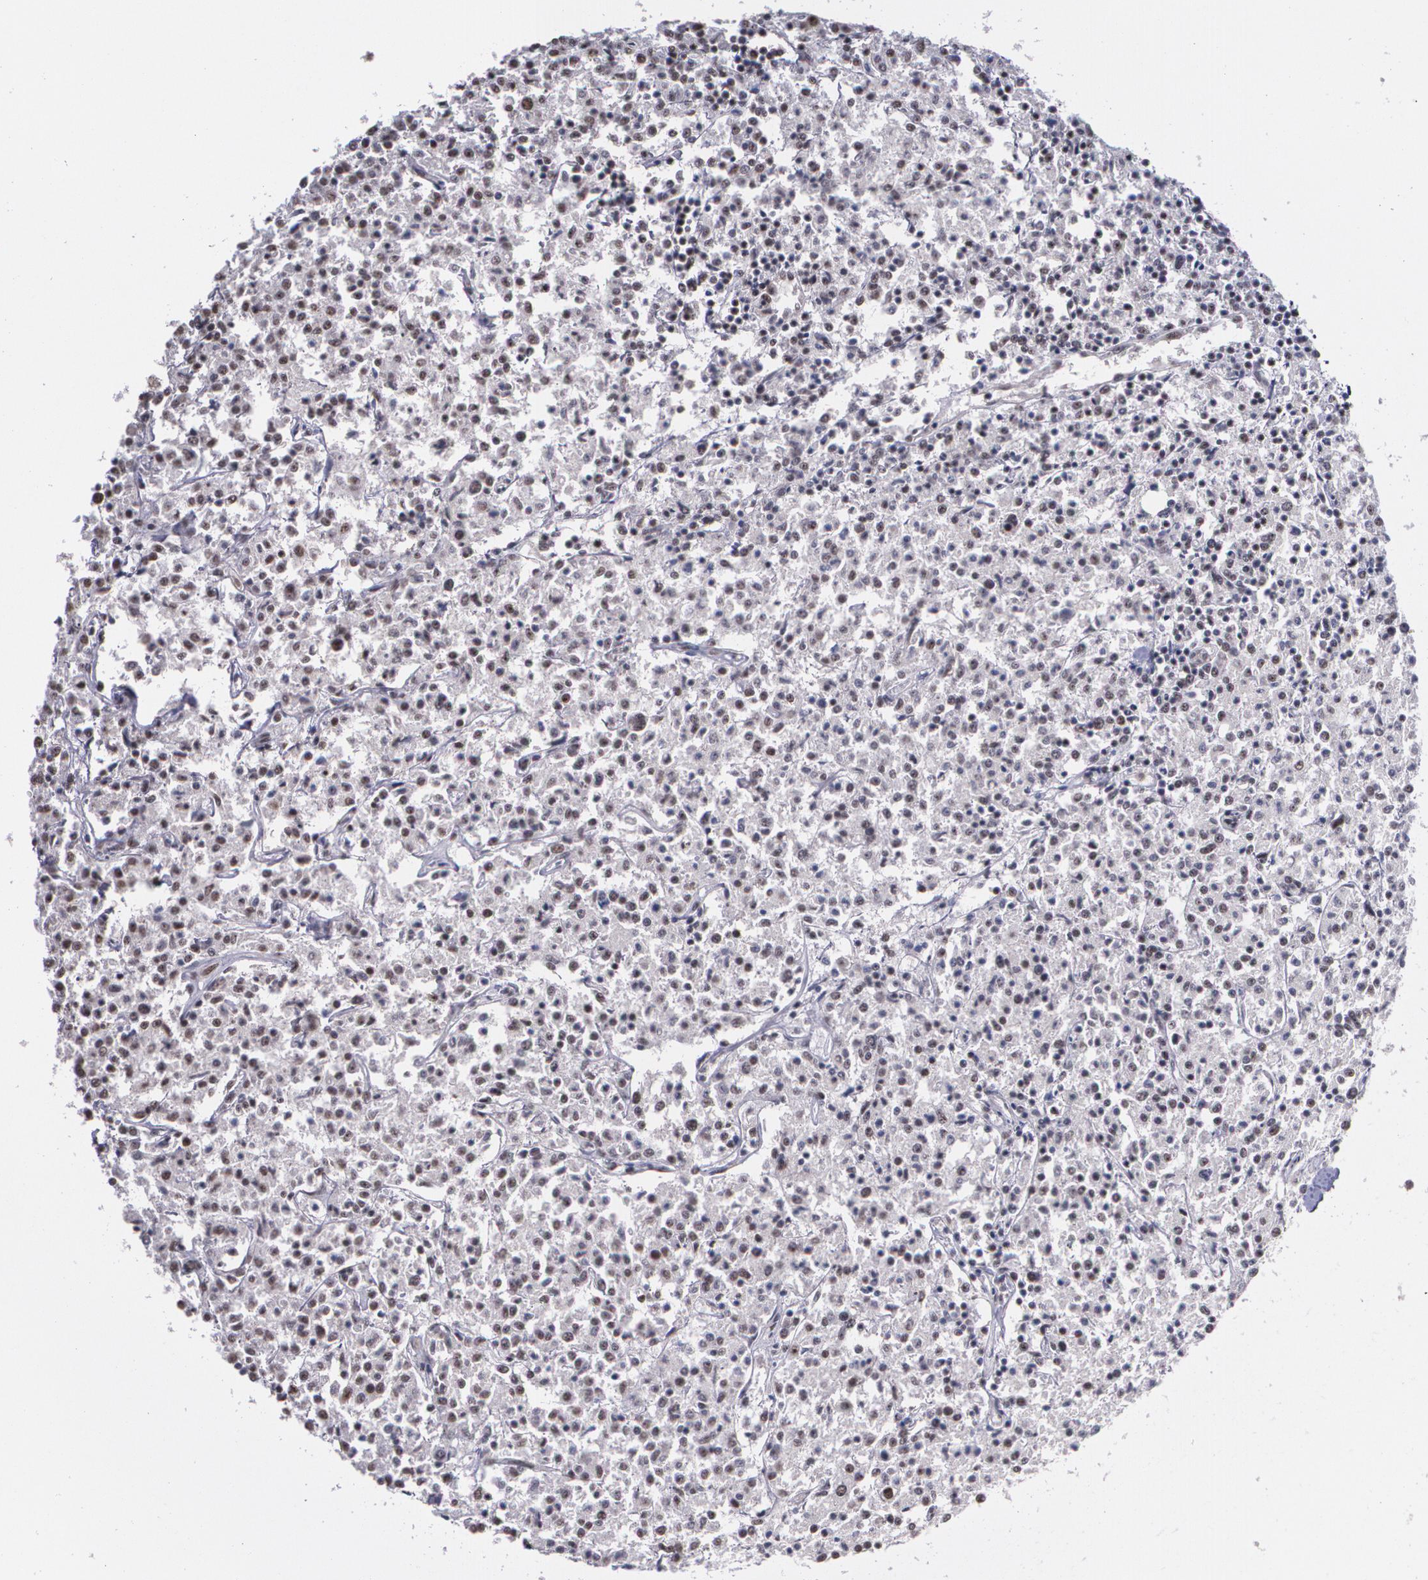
{"staining": {"intensity": "negative", "quantity": "none", "location": "none"}, "tissue": "lymphoma", "cell_type": "Tumor cells", "image_type": "cancer", "snomed": [{"axis": "morphology", "description": "Malignant lymphoma, non-Hodgkin's type, Low grade"}, {"axis": "topography", "description": "Small intestine"}], "caption": "Tumor cells are negative for protein expression in human low-grade malignant lymphoma, non-Hodgkin's type.", "gene": "C6orf15", "patient": {"sex": "female", "age": 59}}